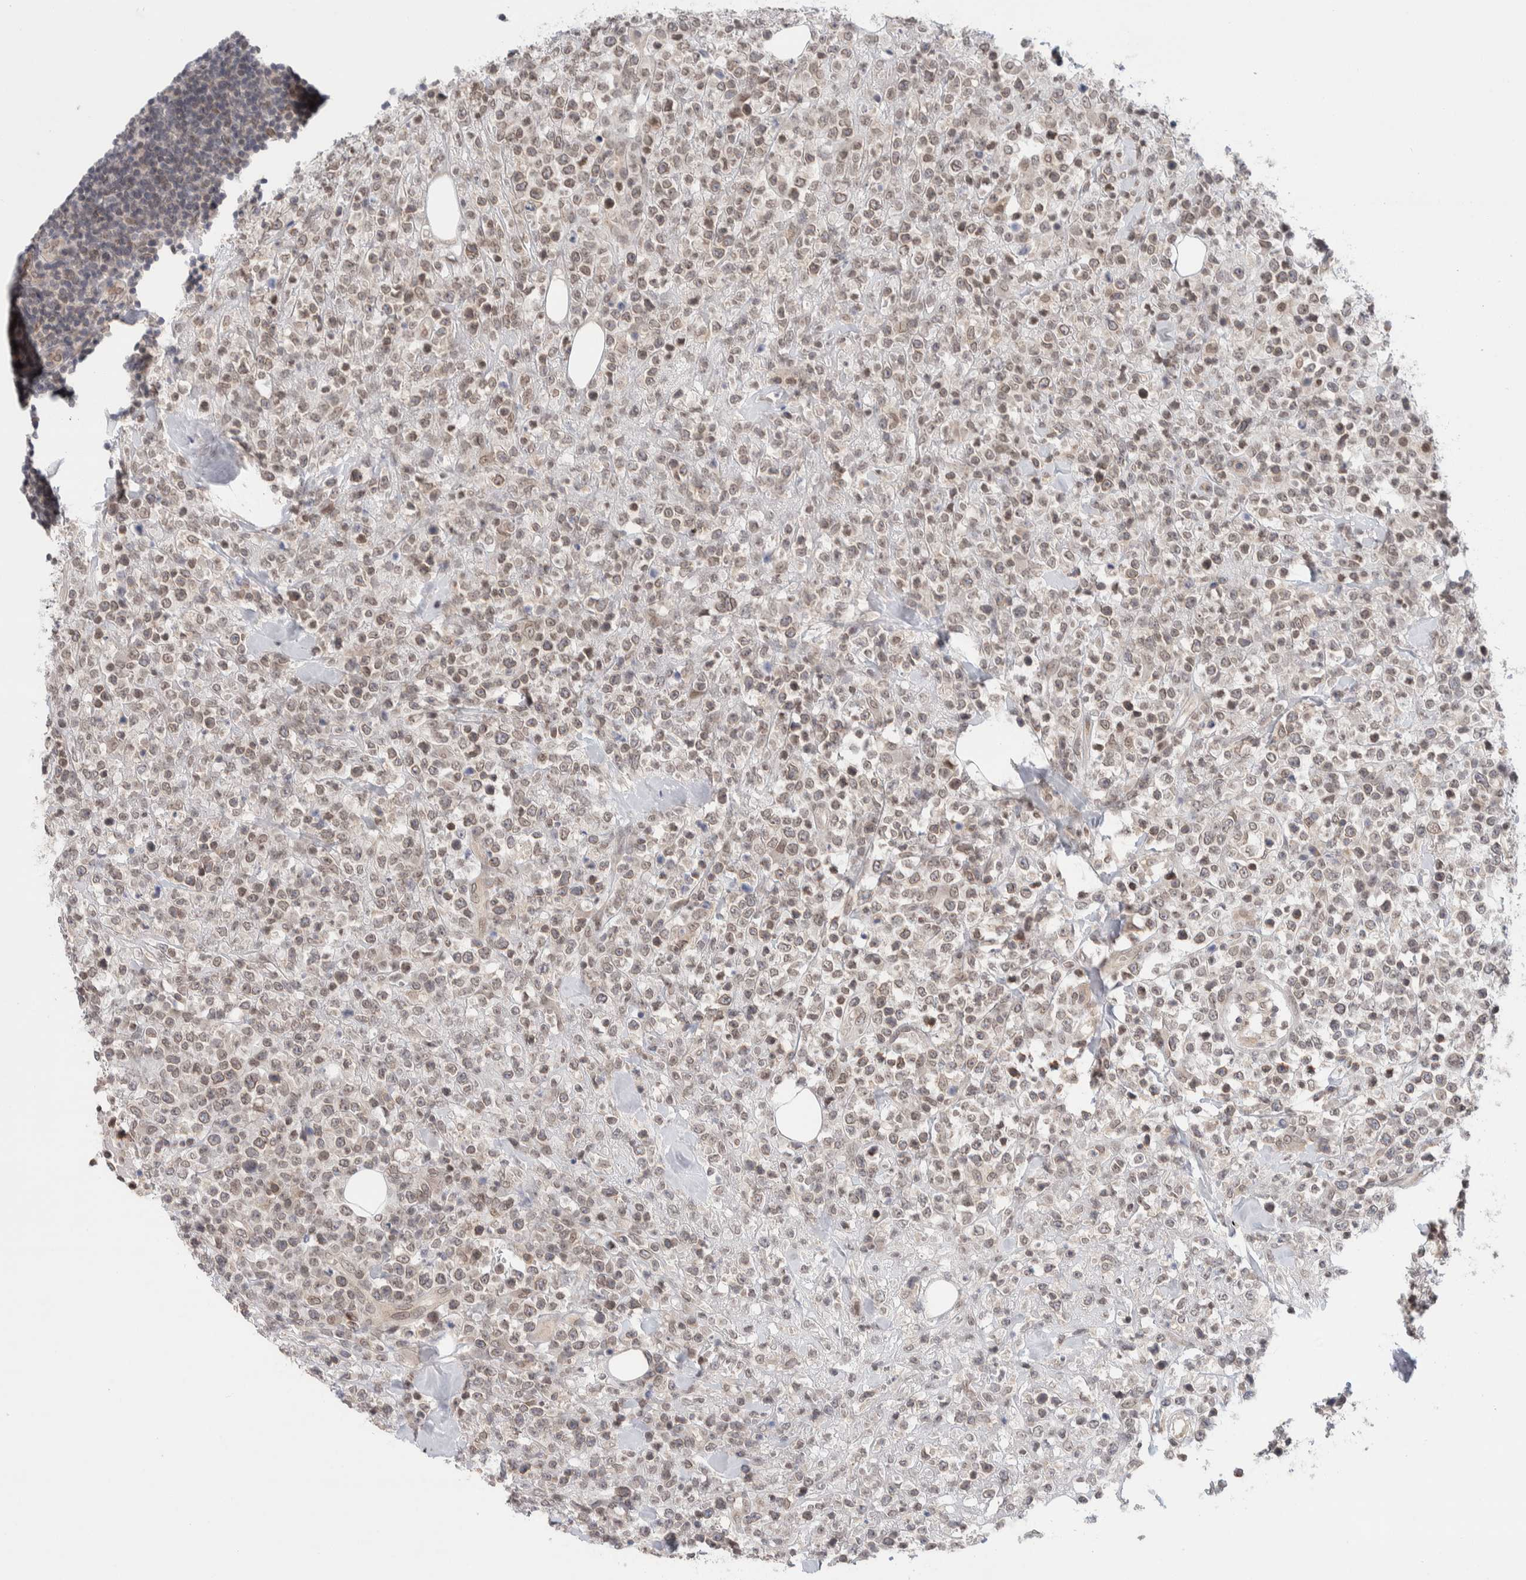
{"staining": {"intensity": "weak", "quantity": ">75%", "location": "cytoplasmic/membranous,nuclear"}, "tissue": "lymphoma", "cell_type": "Tumor cells", "image_type": "cancer", "snomed": [{"axis": "morphology", "description": "Malignant lymphoma, non-Hodgkin's type, High grade"}, {"axis": "topography", "description": "Colon"}], "caption": "Approximately >75% of tumor cells in human lymphoma exhibit weak cytoplasmic/membranous and nuclear protein expression as visualized by brown immunohistochemical staining.", "gene": "CRAT", "patient": {"sex": "female", "age": 53}}